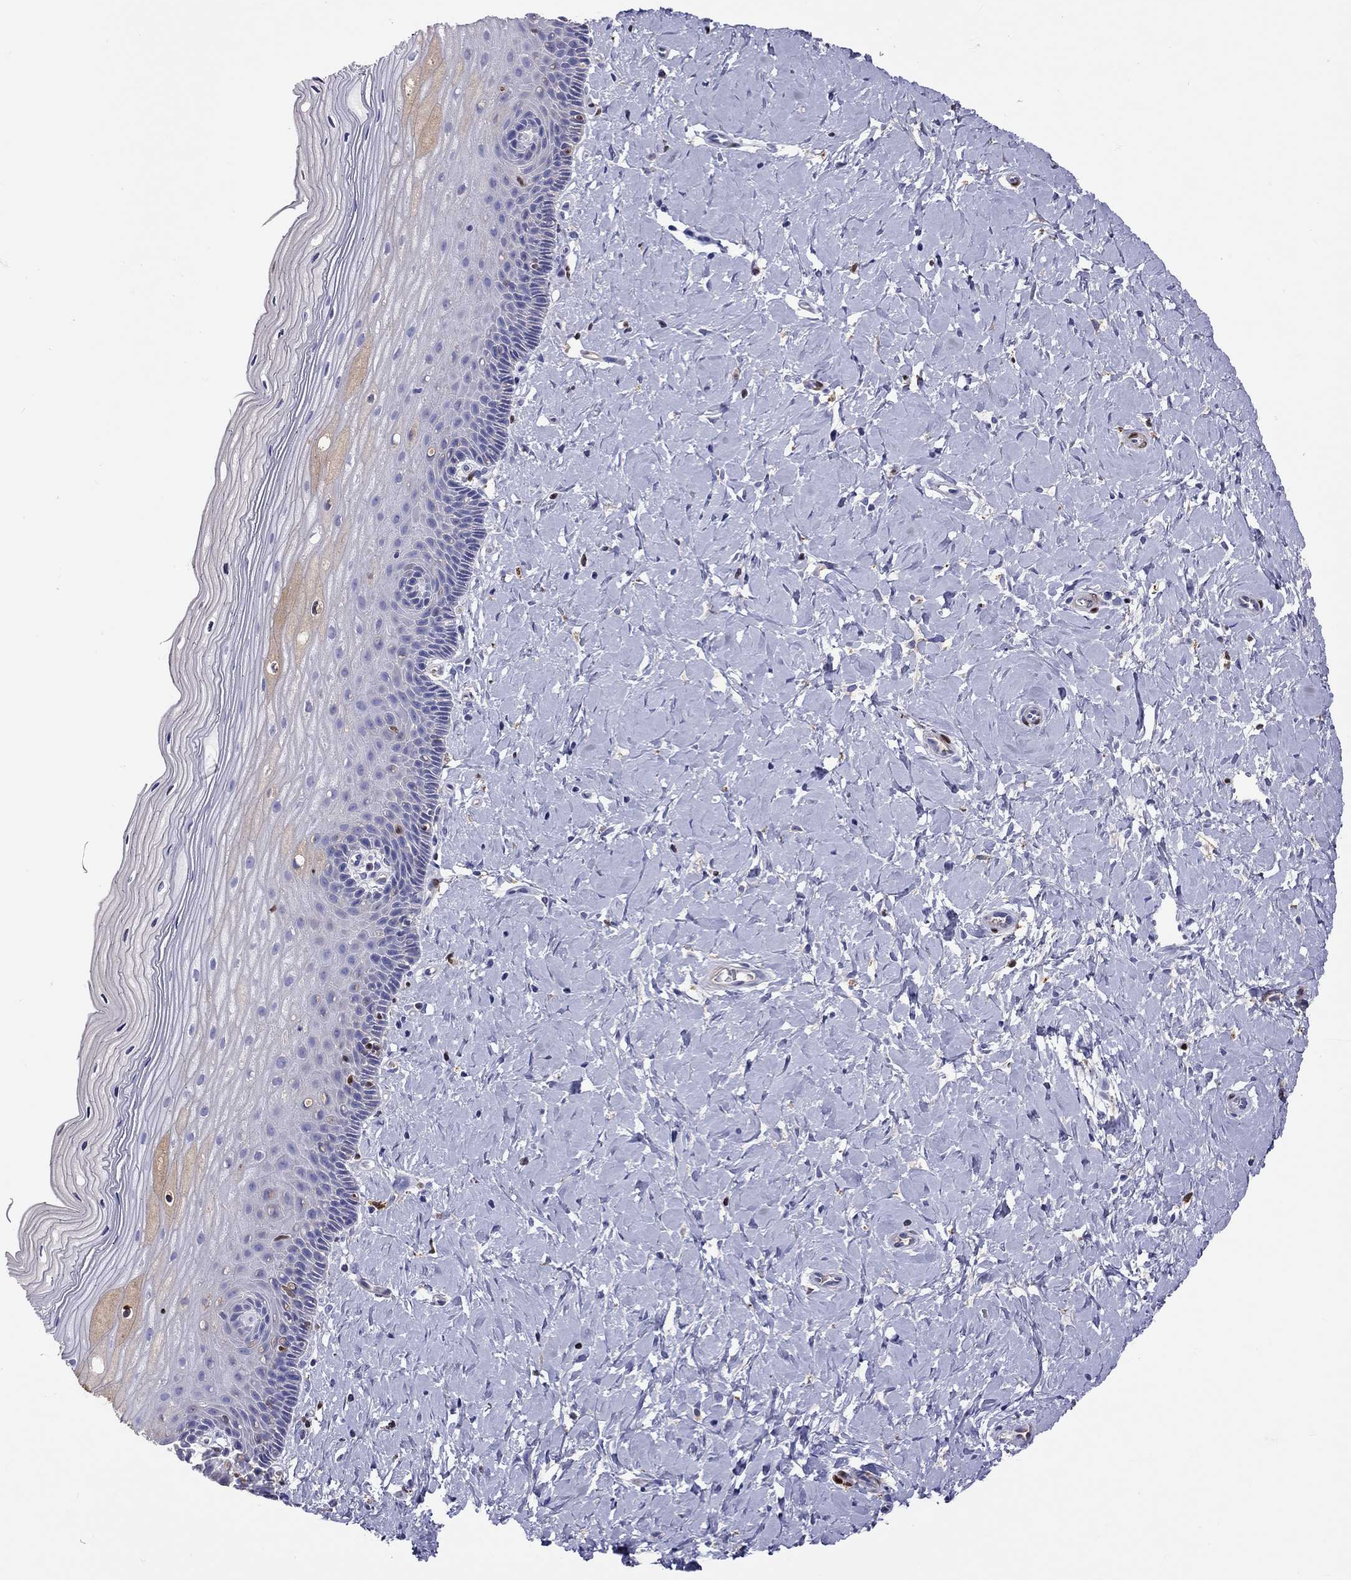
{"staining": {"intensity": "strong", "quantity": "25%-75%", "location": "cytoplasmic/membranous"}, "tissue": "cervix", "cell_type": "Glandular cells", "image_type": "normal", "snomed": [{"axis": "morphology", "description": "Normal tissue, NOS"}, {"axis": "topography", "description": "Cervix"}], "caption": "An immunohistochemistry image of benign tissue is shown. Protein staining in brown highlights strong cytoplasmic/membranous positivity in cervix within glandular cells. (IHC, brightfield microscopy, high magnification).", "gene": "SERPINA3", "patient": {"sex": "female", "age": 37}}